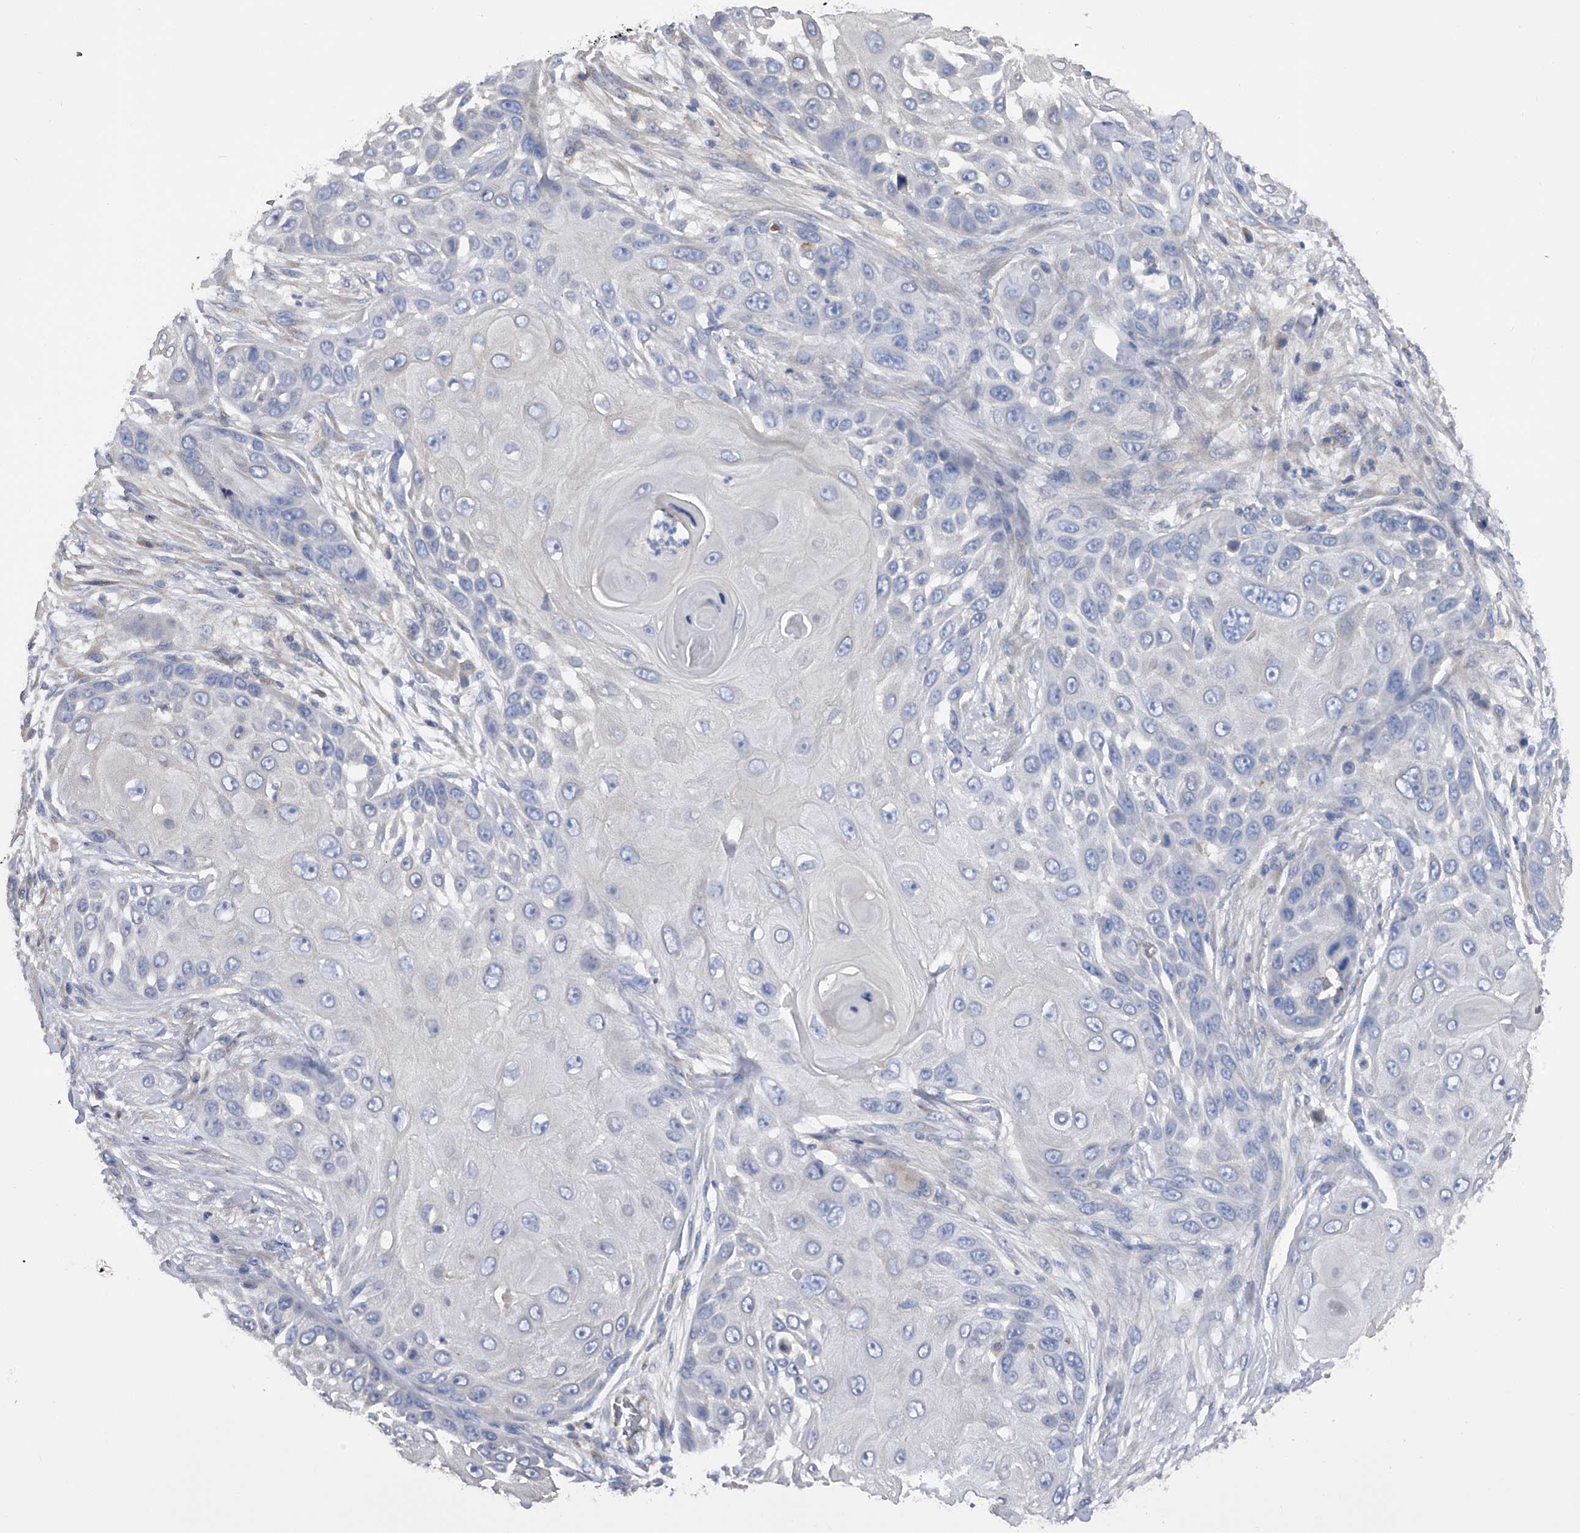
{"staining": {"intensity": "negative", "quantity": "none", "location": "none"}, "tissue": "skin cancer", "cell_type": "Tumor cells", "image_type": "cancer", "snomed": [{"axis": "morphology", "description": "Squamous cell carcinoma, NOS"}, {"axis": "topography", "description": "Skin"}], "caption": "Immunohistochemistry (IHC) micrograph of human skin squamous cell carcinoma stained for a protein (brown), which exhibits no positivity in tumor cells.", "gene": "RWDD2A", "patient": {"sex": "female", "age": 44}}